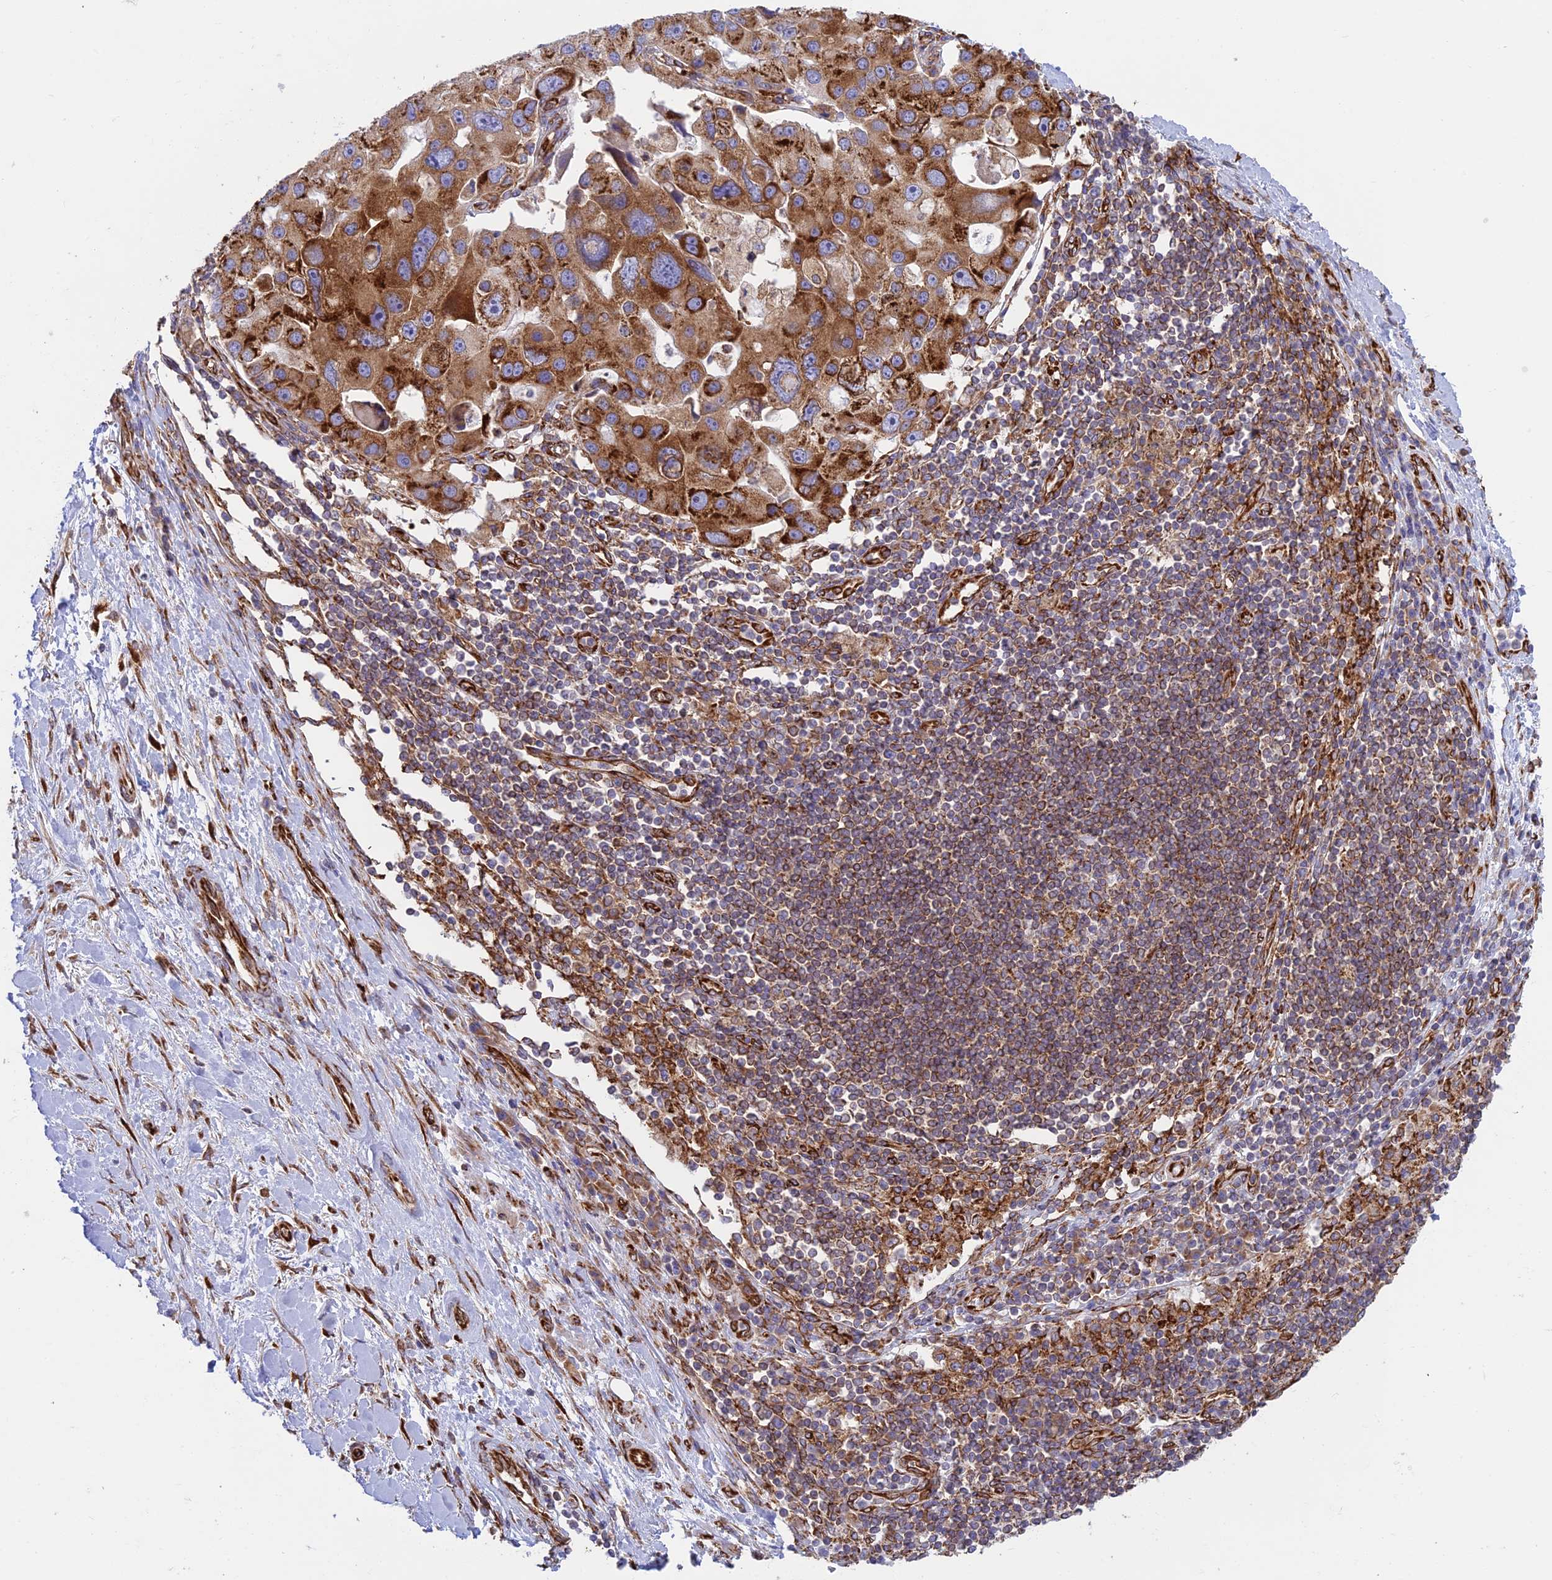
{"staining": {"intensity": "strong", "quantity": ">75%", "location": "cytoplasmic/membranous"}, "tissue": "lung cancer", "cell_type": "Tumor cells", "image_type": "cancer", "snomed": [{"axis": "morphology", "description": "Adenocarcinoma, NOS"}, {"axis": "topography", "description": "Lung"}], "caption": "Human lung cancer stained with a brown dye displays strong cytoplasmic/membranous positive expression in approximately >75% of tumor cells.", "gene": "CCDC69", "patient": {"sex": "female", "age": 54}}